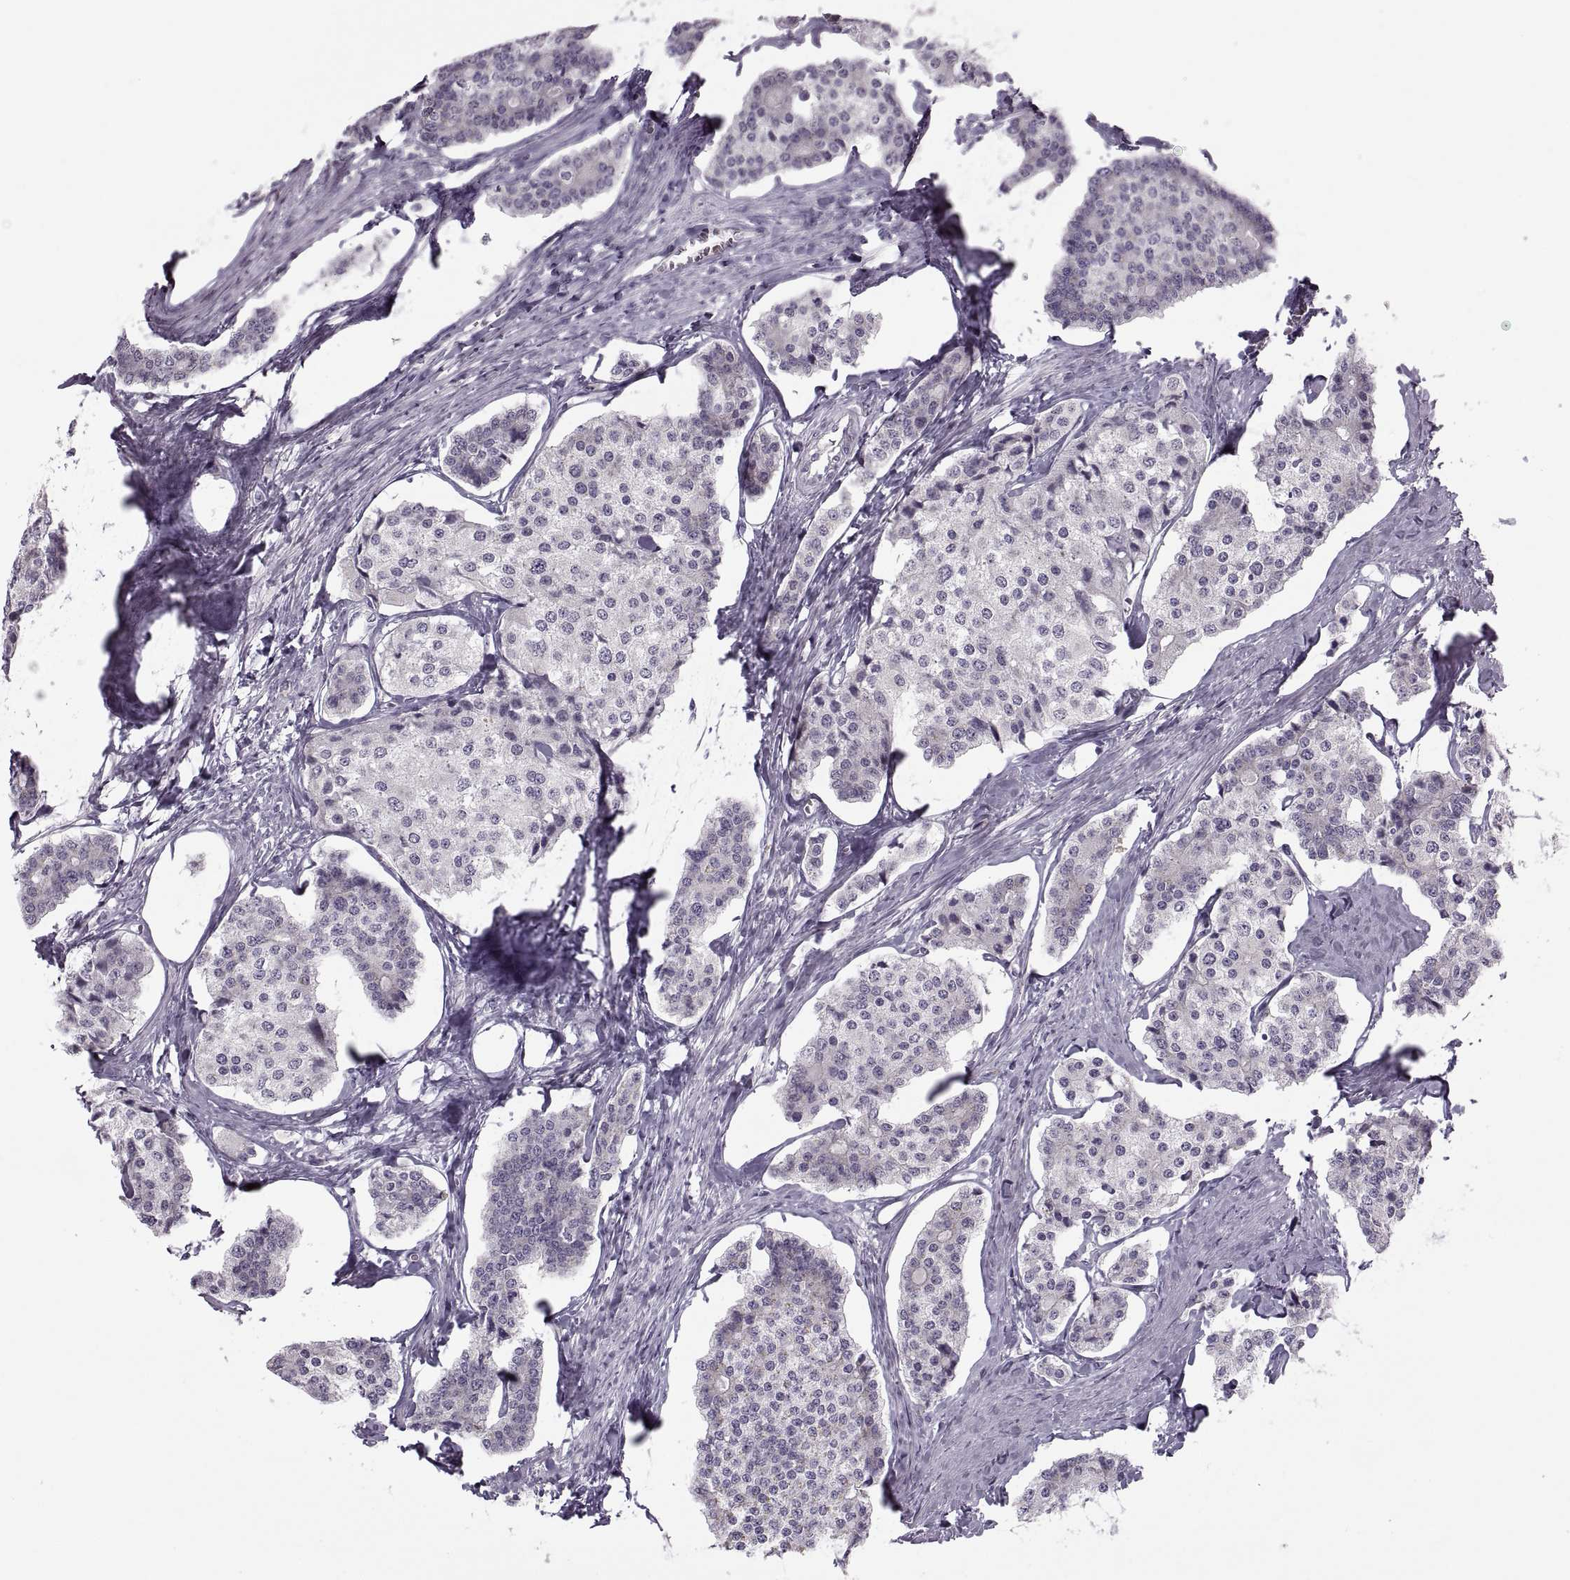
{"staining": {"intensity": "negative", "quantity": "none", "location": "none"}, "tissue": "carcinoid", "cell_type": "Tumor cells", "image_type": "cancer", "snomed": [{"axis": "morphology", "description": "Carcinoid, malignant, NOS"}, {"axis": "topography", "description": "Small intestine"}], "caption": "Immunohistochemical staining of malignant carcinoid shows no significant expression in tumor cells. Nuclei are stained in blue.", "gene": "H2AP", "patient": {"sex": "female", "age": 65}}